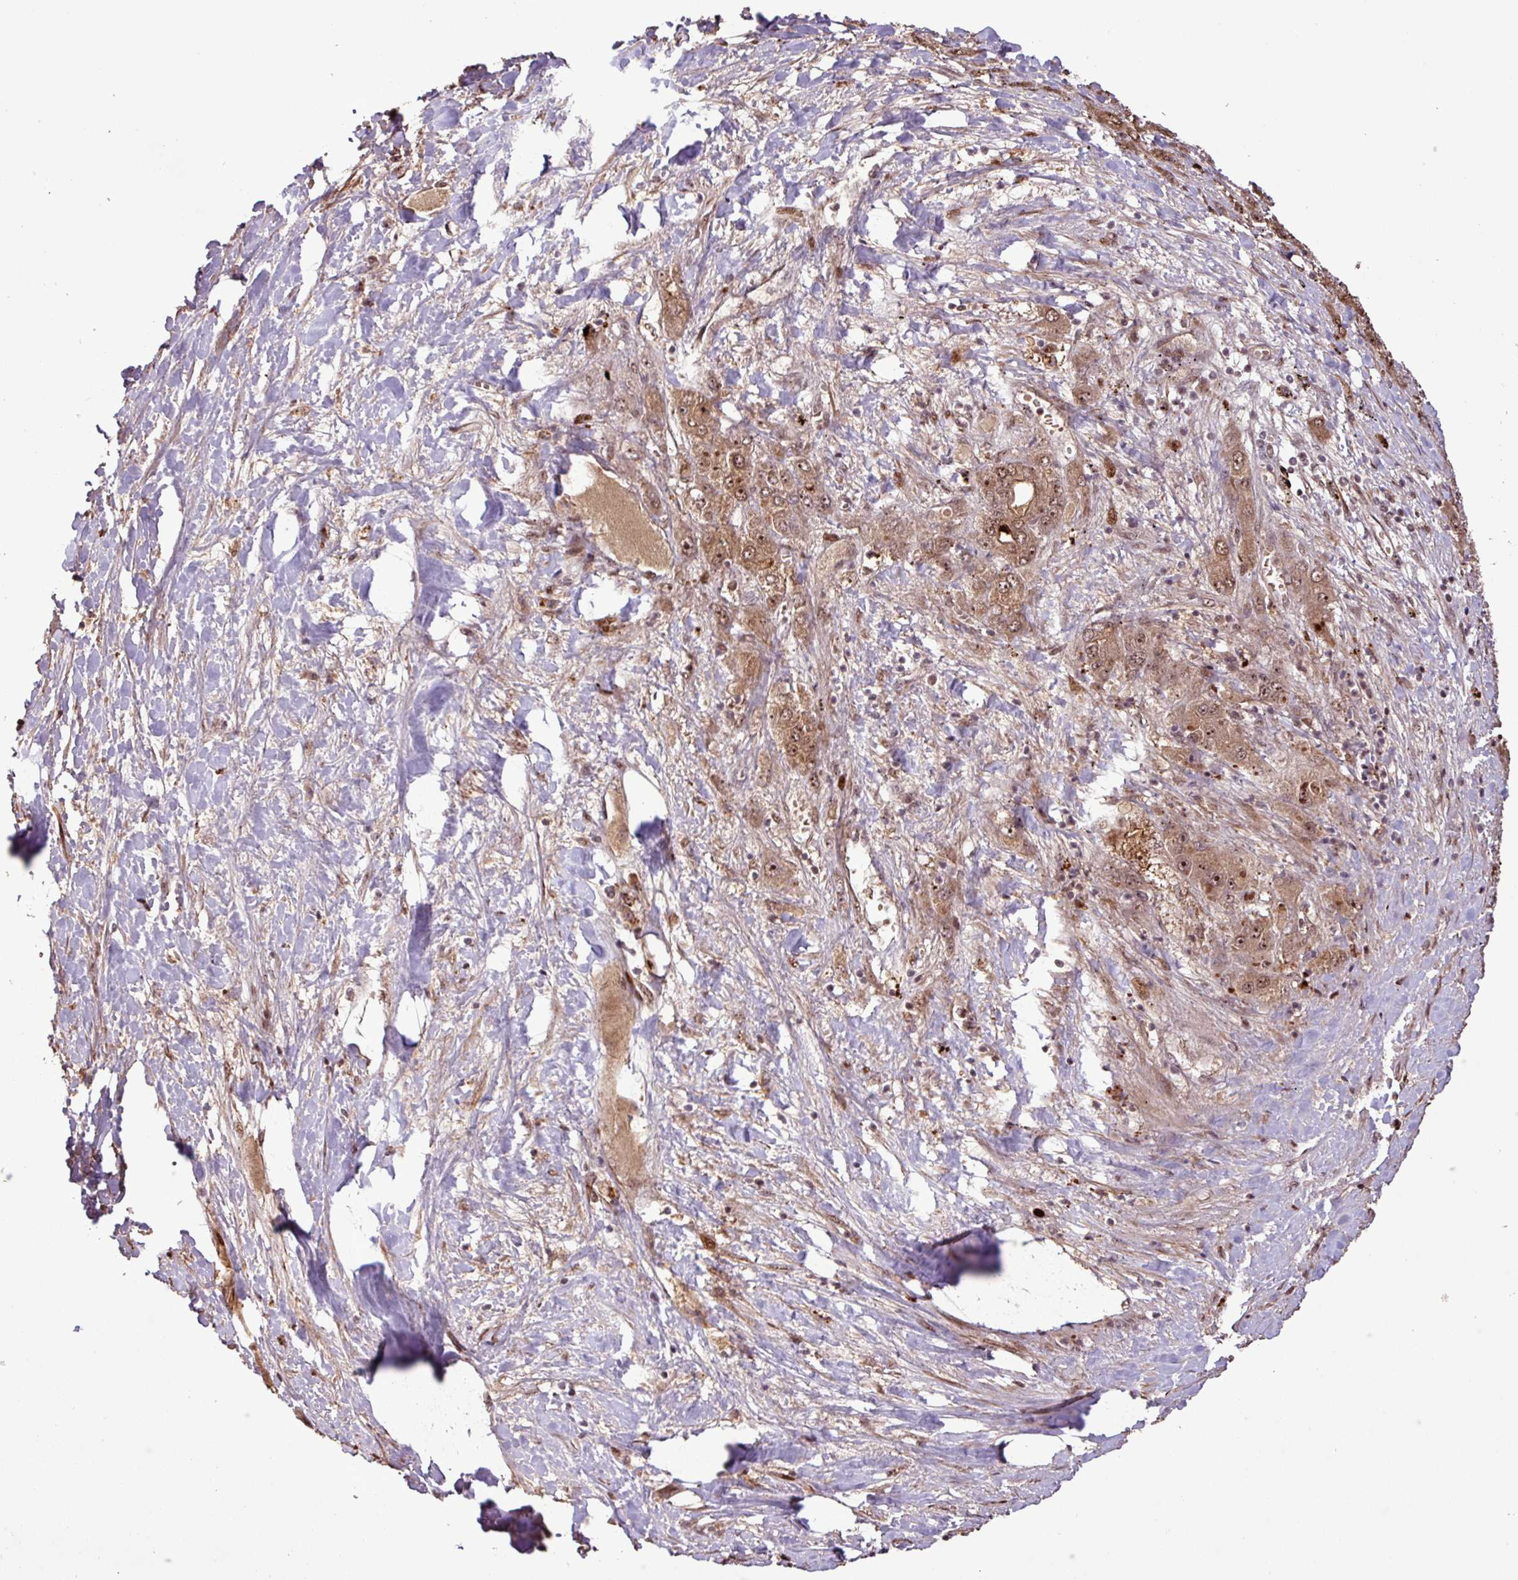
{"staining": {"intensity": "moderate", "quantity": ">75%", "location": "cytoplasmic/membranous,nuclear"}, "tissue": "liver cancer", "cell_type": "Tumor cells", "image_type": "cancer", "snomed": [{"axis": "morphology", "description": "Carcinoma, Hepatocellular, NOS"}, {"axis": "topography", "description": "Liver"}], "caption": "The photomicrograph displays a brown stain indicating the presence of a protein in the cytoplasmic/membranous and nuclear of tumor cells in liver cancer. (DAB IHC with brightfield microscopy, high magnification).", "gene": "SLC22A24", "patient": {"sex": "female", "age": 73}}